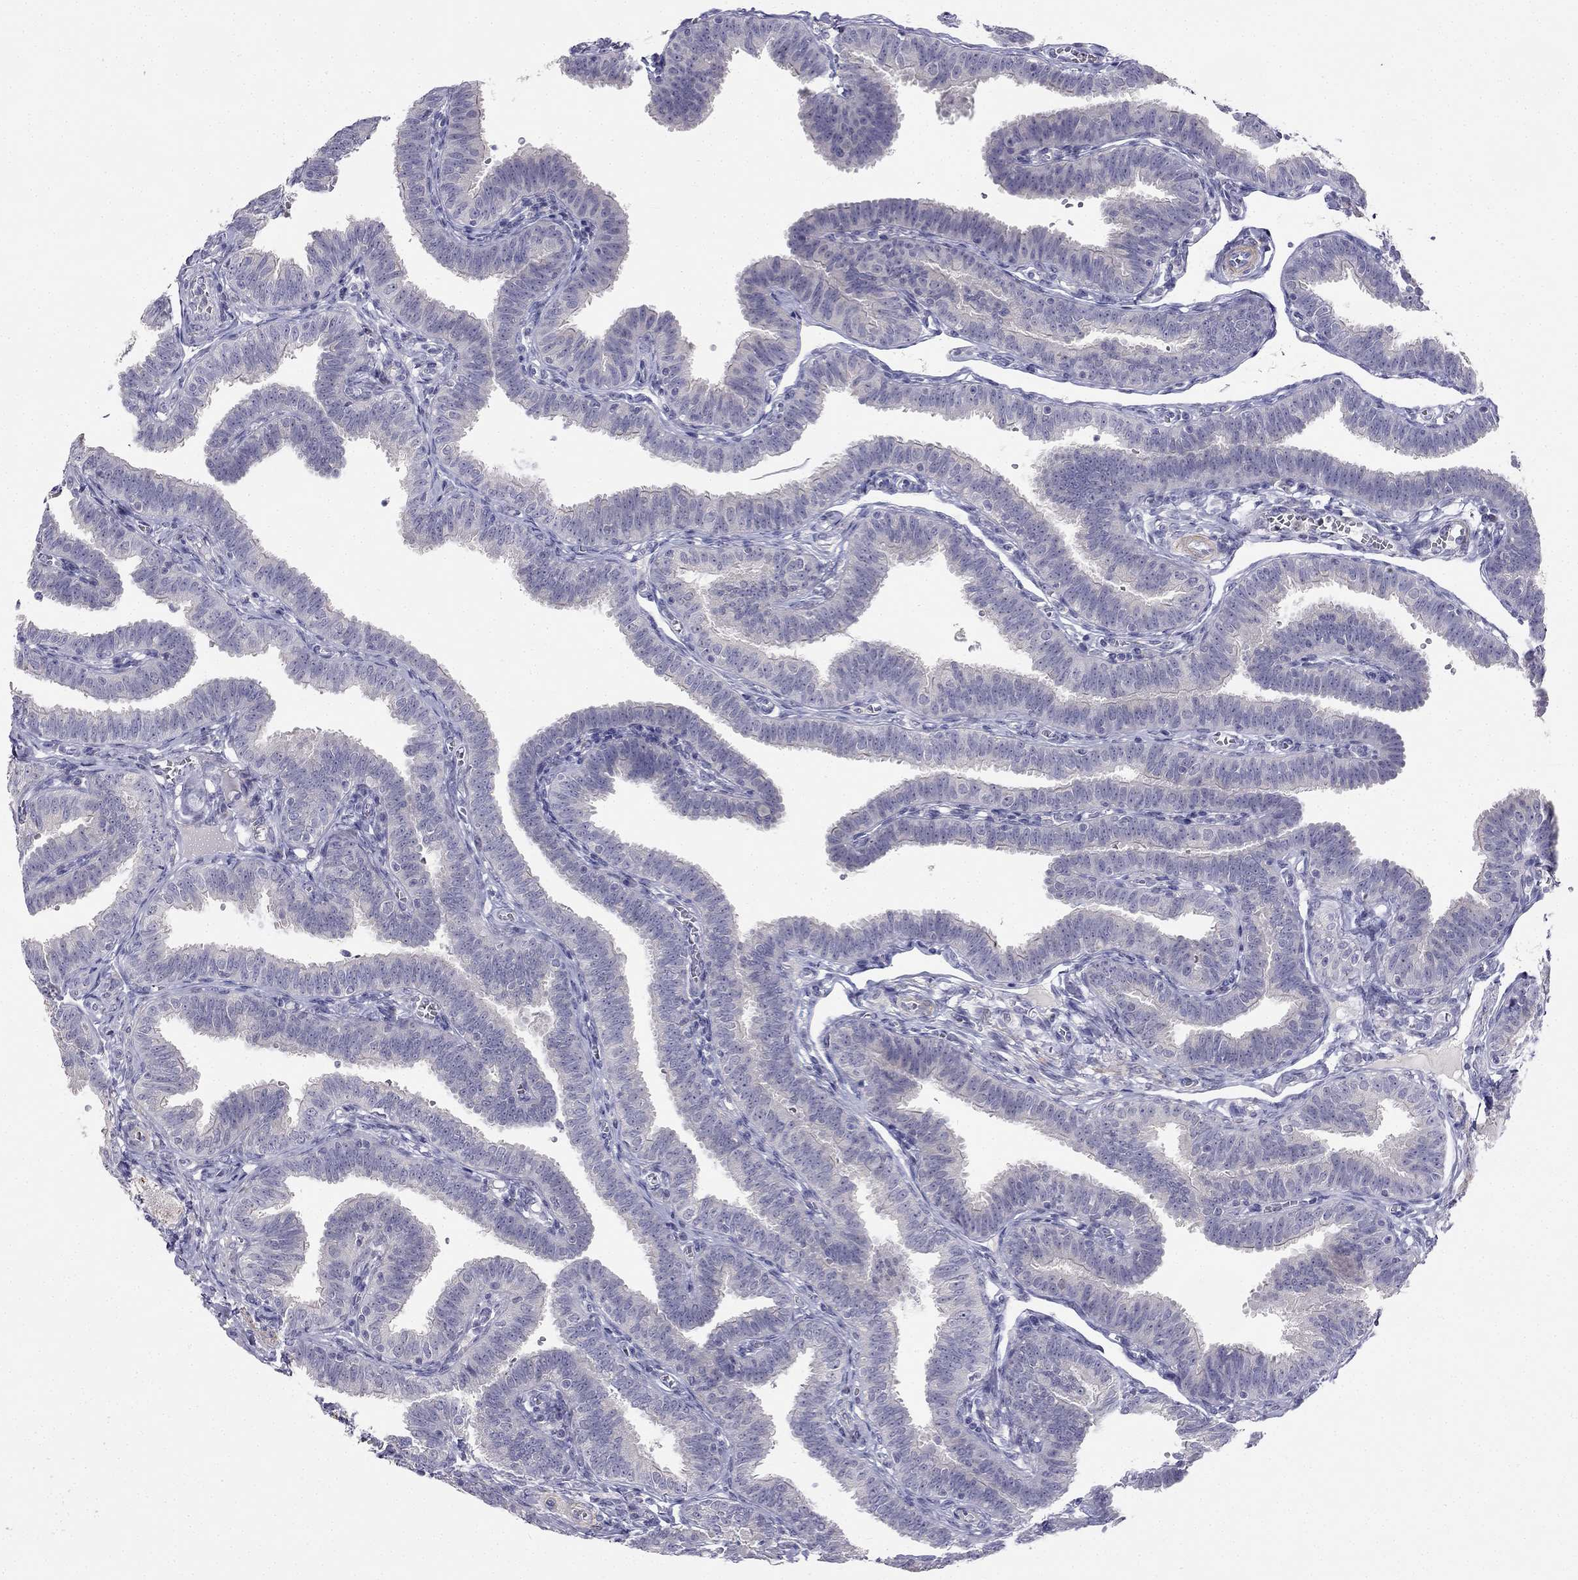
{"staining": {"intensity": "negative", "quantity": "none", "location": "none"}, "tissue": "fallopian tube", "cell_type": "Glandular cells", "image_type": "normal", "snomed": [{"axis": "morphology", "description": "Normal tissue, NOS"}, {"axis": "topography", "description": "Fallopian tube"}], "caption": "This image is of unremarkable fallopian tube stained with immunohistochemistry (IHC) to label a protein in brown with the nuclei are counter-stained blue. There is no staining in glandular cells. (DAB (3,3'-diaminobenzidine) immunohistochemistry (IHC), high magnification).", "gene": "C16orf89", "patient": {"sex": "female", "age": 25}}